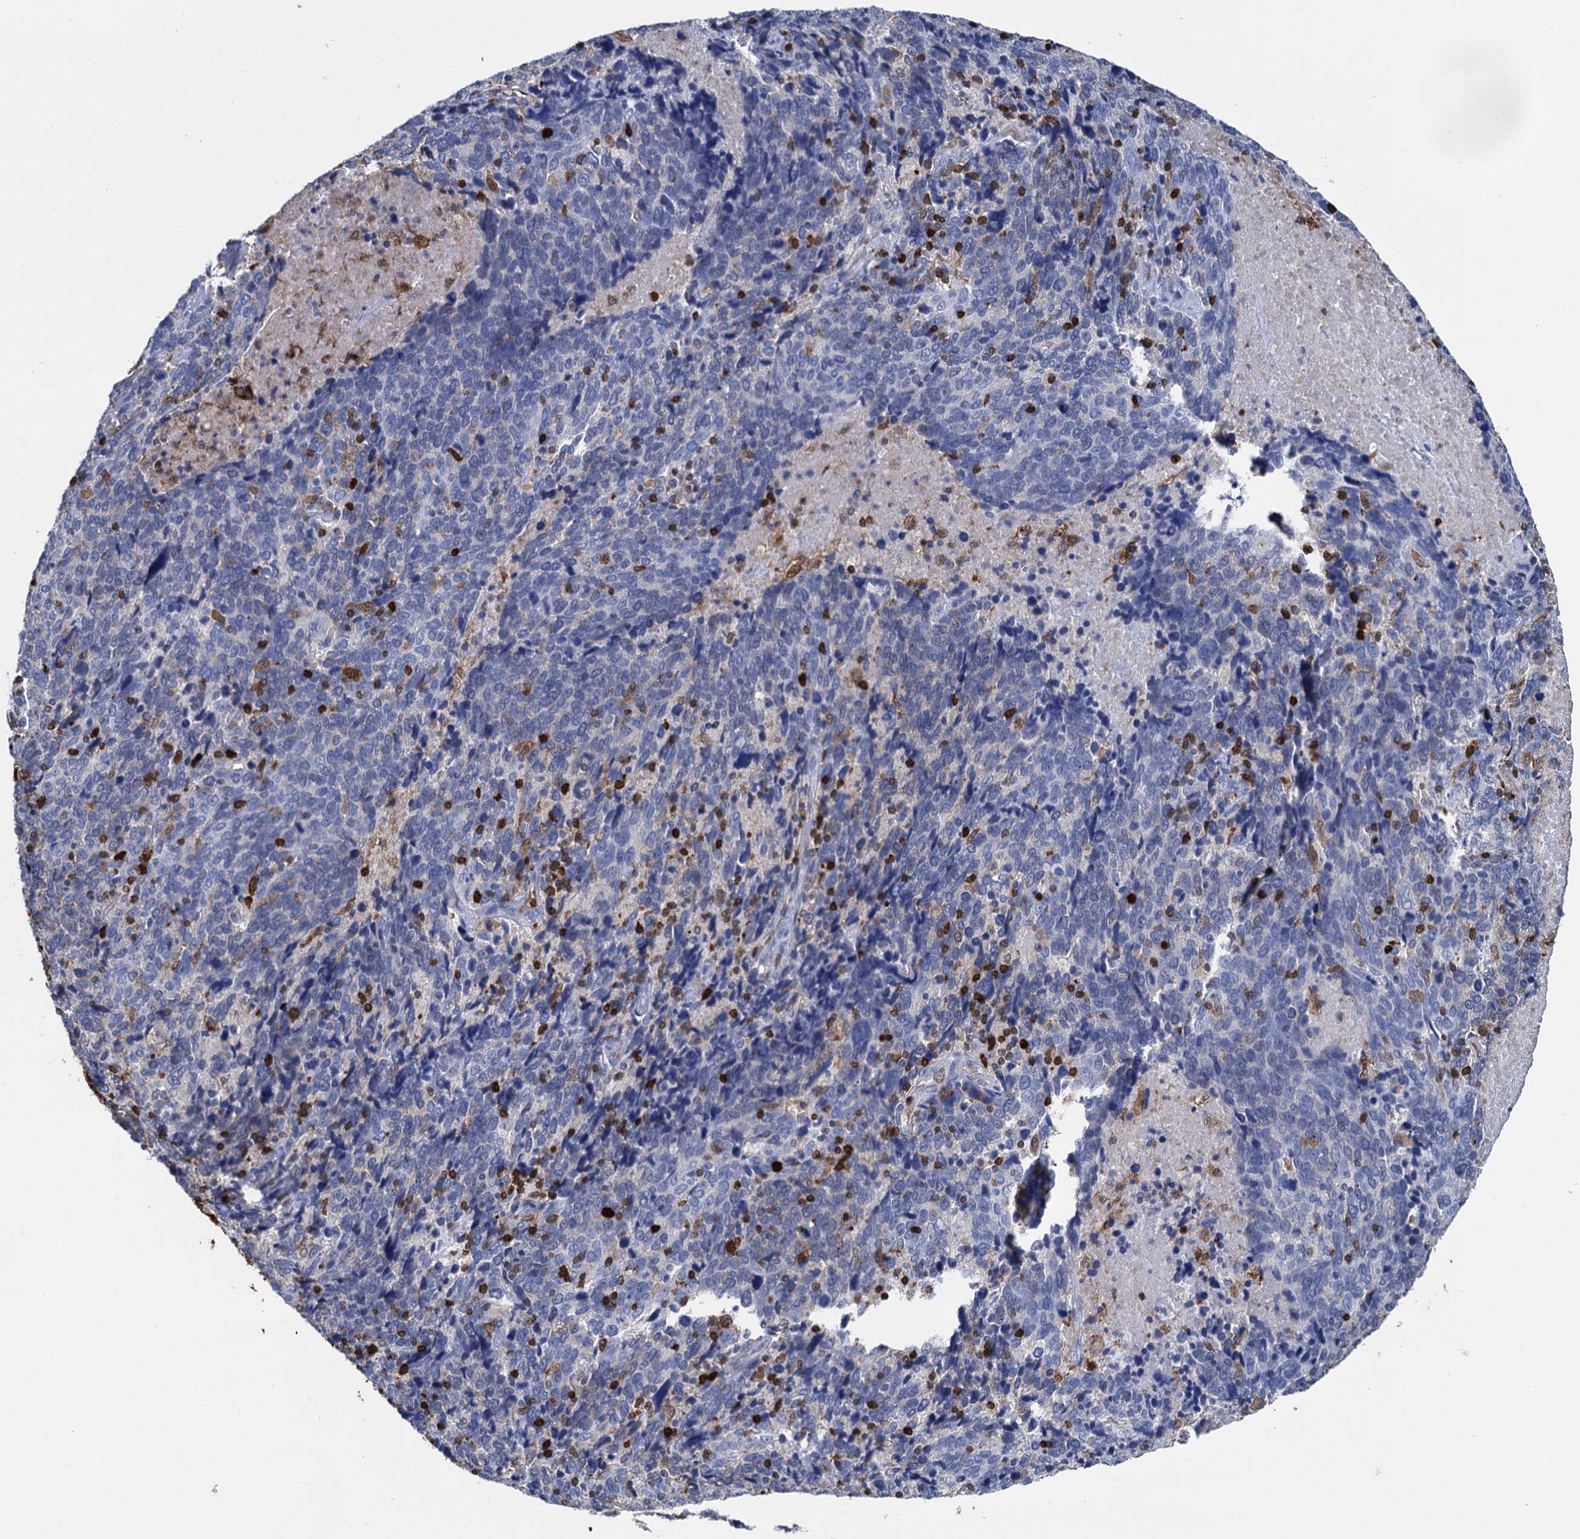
{"staining": {"intensity": "negative", "quantity": "none", "location": "none"}, "tissue": "cervical cancer", "cell_type": "Tumor cells", "image_type": "cancer", "snomed": [{"axis": "morphology", "description": "Squamous cell carcinoma, NOS"}, {"axis": "topography", "description": "Cervix"}], "caption": "Tumor cells are negative for brown protein staining in cervical cancer.", "gene": "FABP5", "patient": {"sex": "female", "age": 41}}